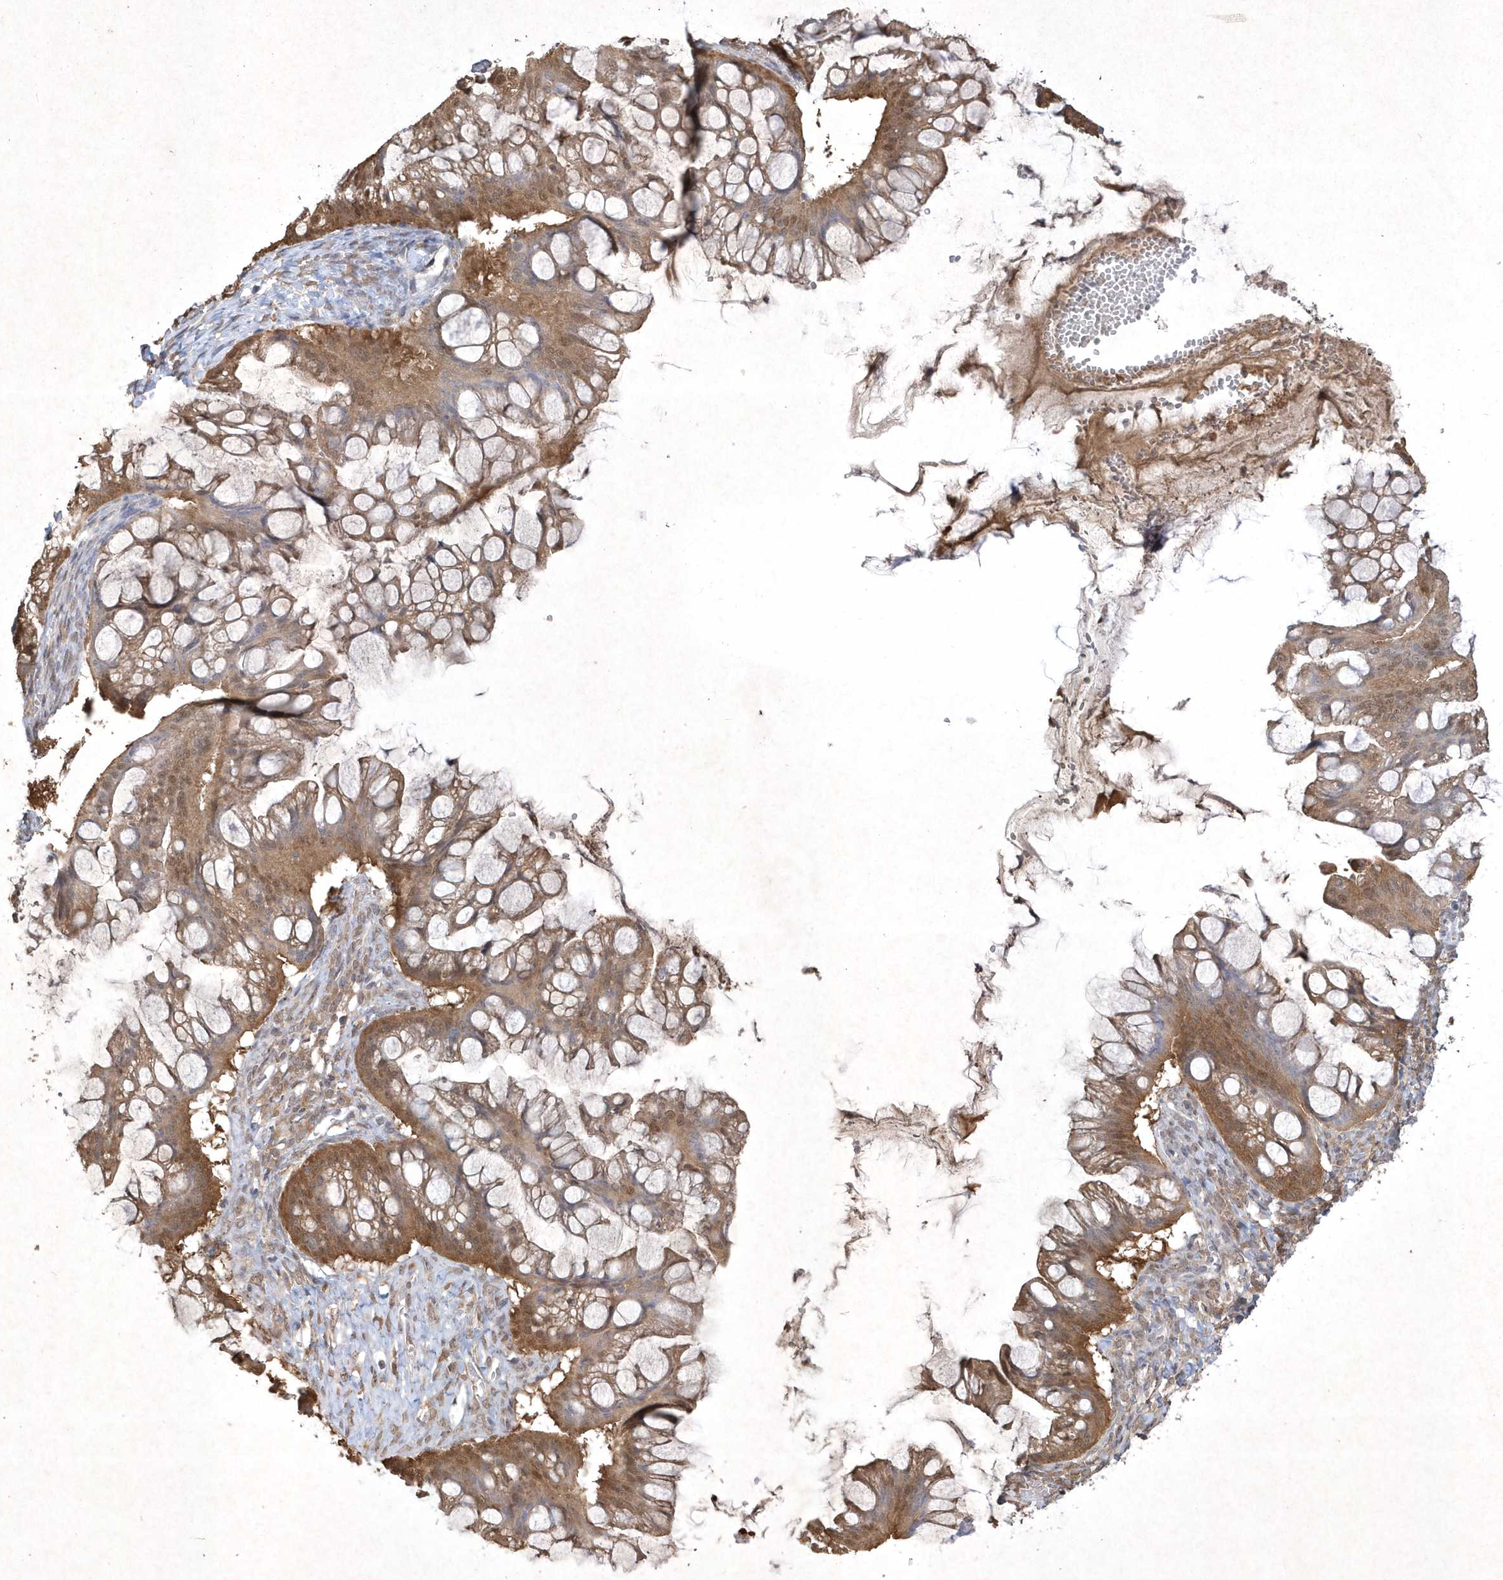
{"staining": {"intensity": "moderate", "quantity": ">75%", "location": "cytoplasmic/membranous,nuclear"}, "tissue": "ovarian cancer", "cell_type": "Tumor cells", "image_type": "cancer", "snomed": [{"axis": "morphology", "description": "Cystadenocarcinoma, mucinous, NOS"}, {"axis": "topography", "description": "Ovary"}], "caption": "Ovarian mucinous cystadenocarcinoma stained for a protein displays moderate cytoplasmic/membranous and nuclear positivity in tumor cells.", "gene": "AKR7A2", "patient": {"sex": "female", "age": 73}}